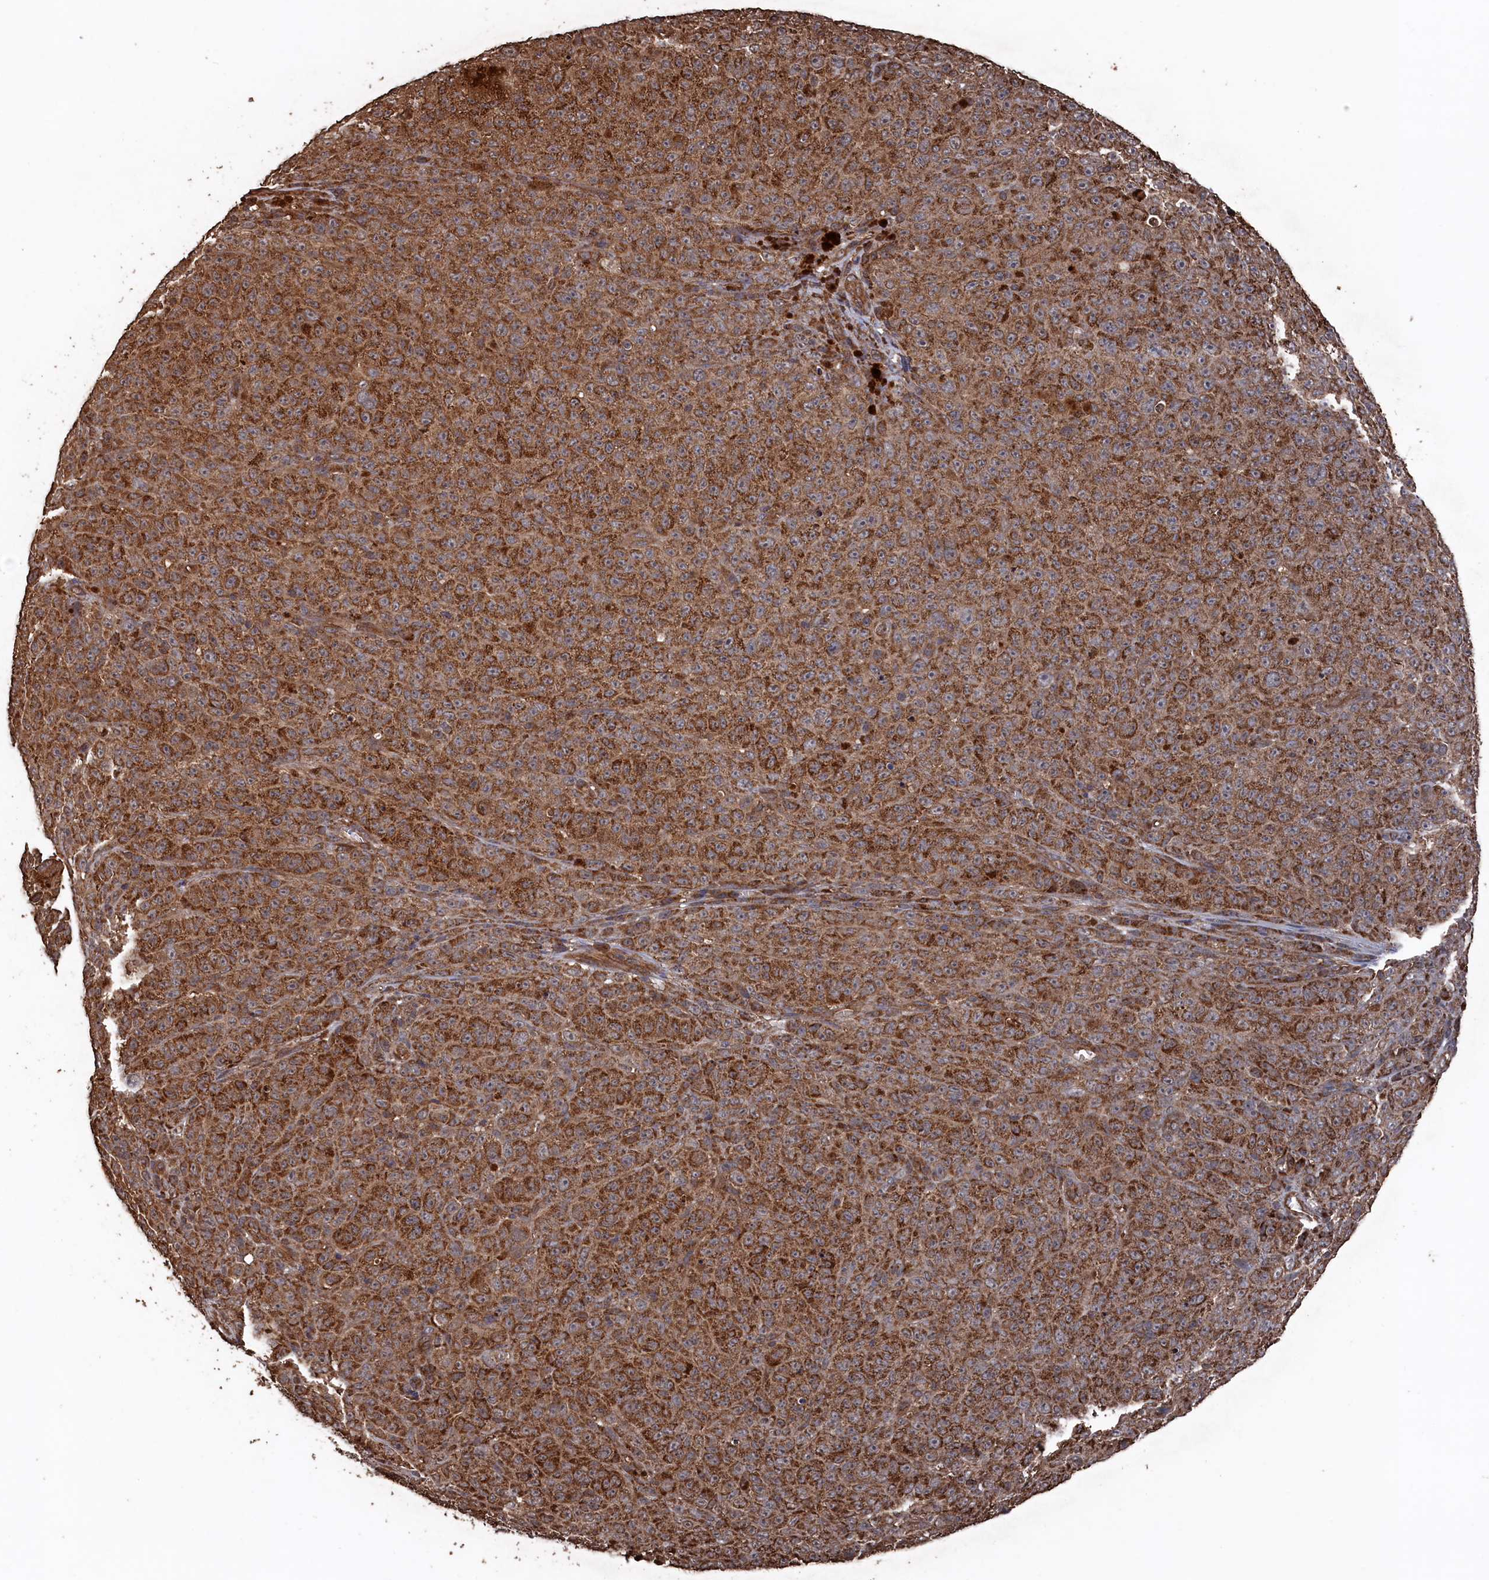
{"staining": {"intensity": "moderate", "quantity": ">75%", "location": "cytoplasmic/membranous"}, "tissue": "melanoma", "cell_type": "Tumor cells", "image_type": "cancer", "snomed": [{"axis": "morphology", "description": "Malignant melanoma, NOS"}, {"axis": "topography", "description": "Skin"}], "caption": "Malignant melanoma stained with DAB (3,3'-diaminobenzidine) immunohistochemistry demonstrates medium levels of moderate cytoplasmic/membranous positivity in approximately >75% of tumor cells.", "gene": "SNX33", "patient": {"sex": "female", "age": 82}}